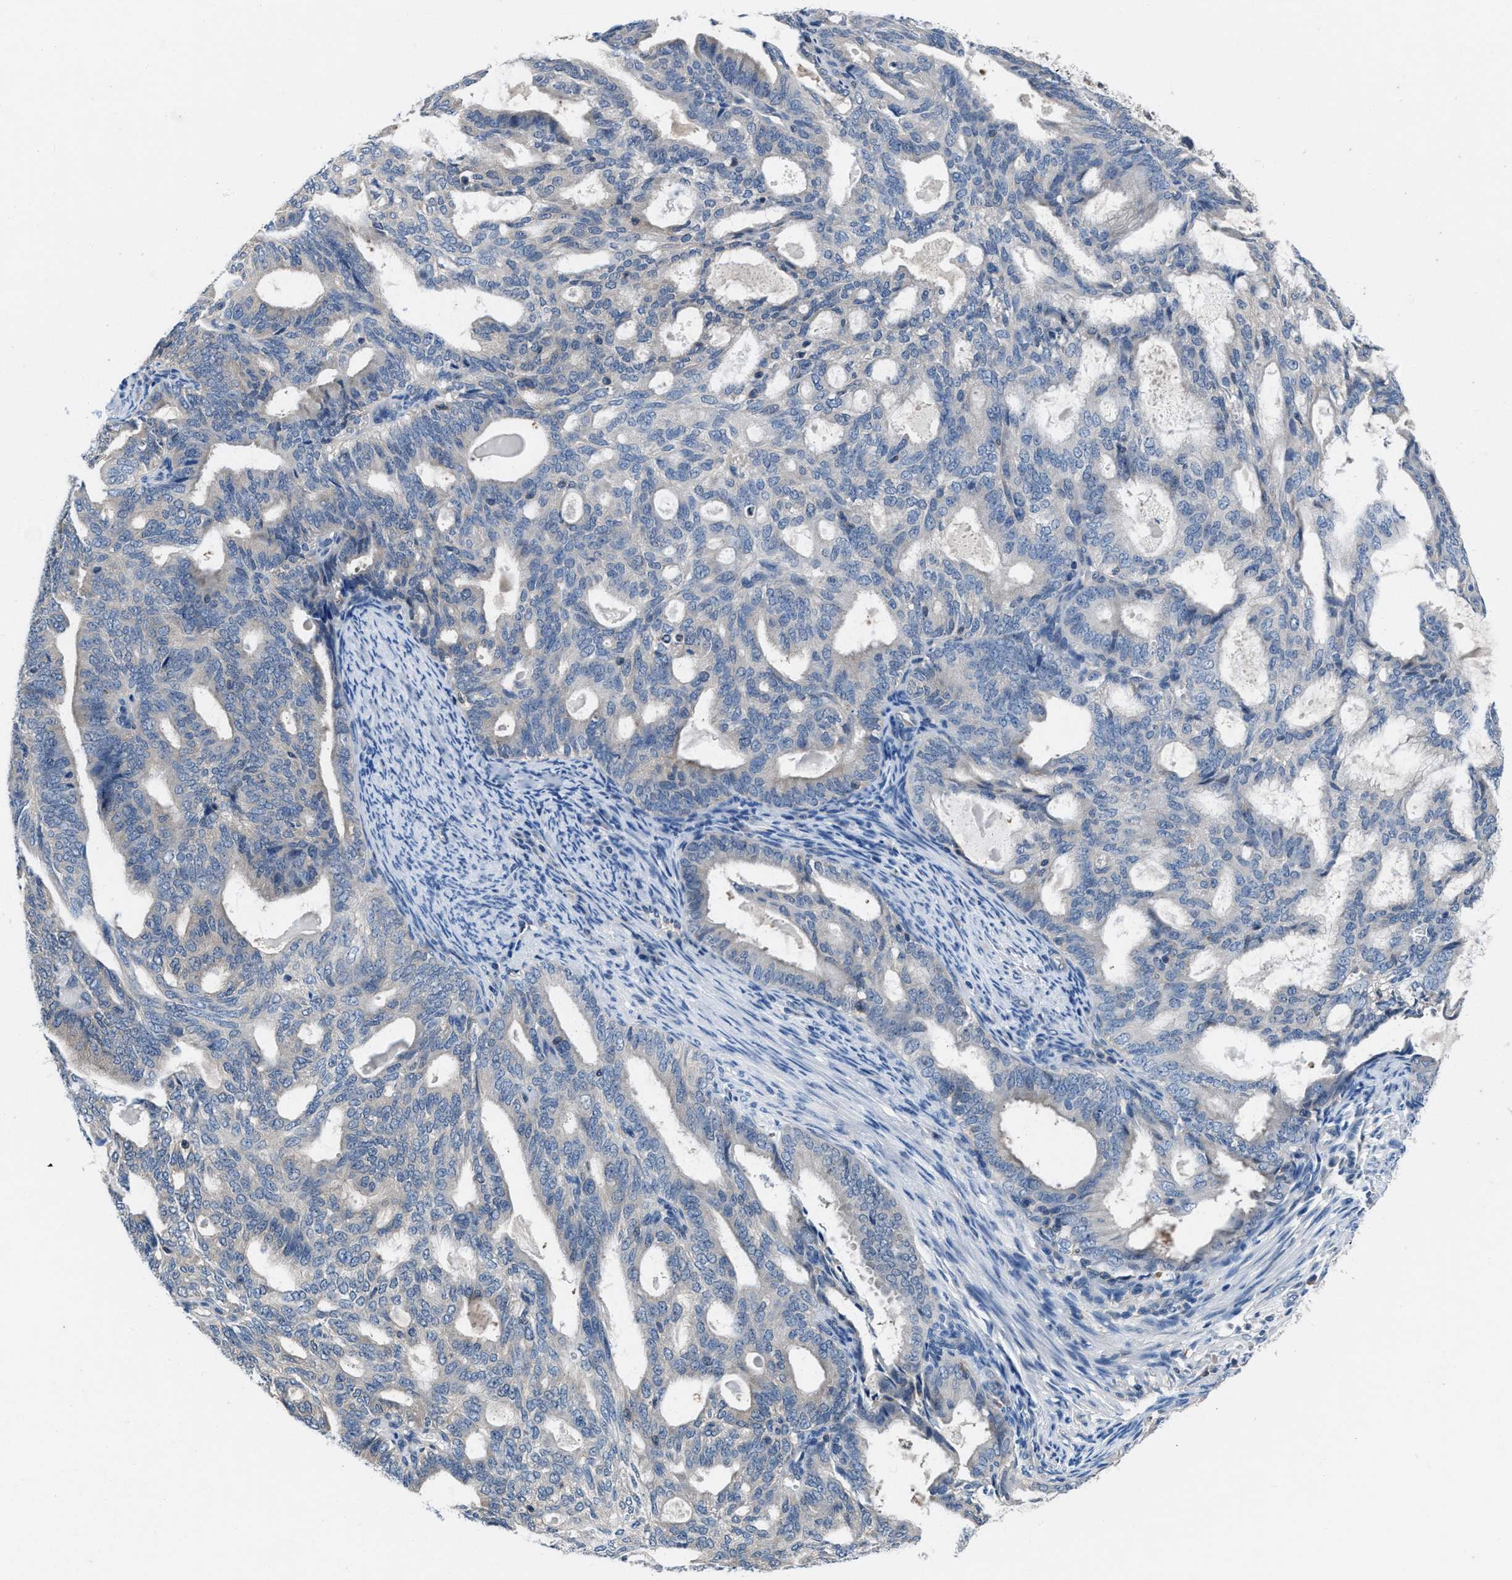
{"staining": {"intensity": "negative", "quantity": "none", "location": "none"}, "tissue": "endometrial cancer", "cell_type": "Tumor cells", "image_type": "cancer", "snomed": [{"axis": "morphology", "description": "Adenocarcinoma, NOS"}, {"axis": "topography", "description": "Endometrium"}], "caption": "A micrograph of endometrial cancer stained for a protein demonstrates no brown staining in tumor cells.", "gene": "NUDT5", "patient": {"sex": "female", "age": 58}}